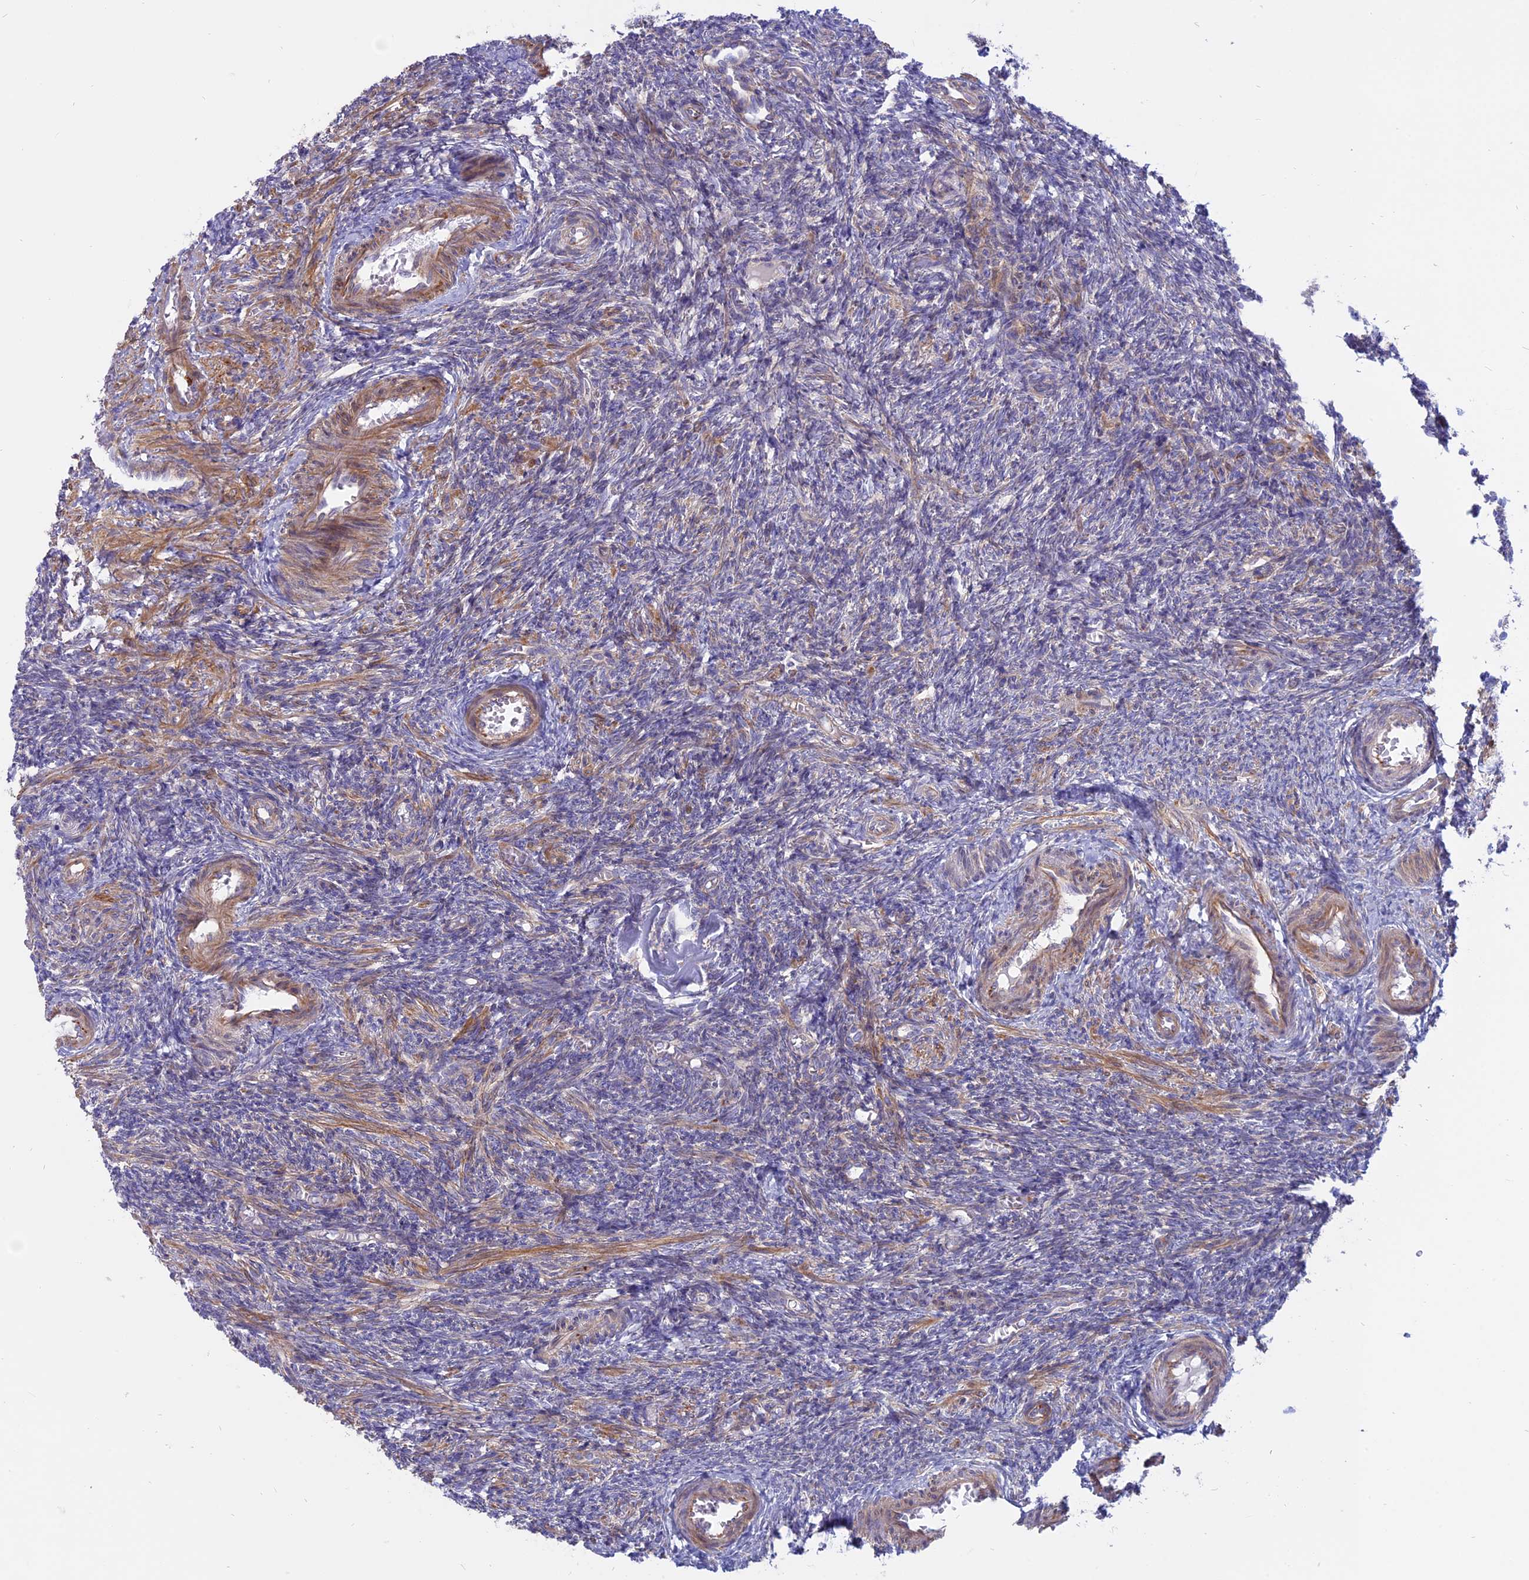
{"staining": {"intensity": "strong", "quantity": ">75%", "location": "cytoplasmic/membranous"}, "tissue": "ovary", "cell_type": "Follicle cells", "image_type": "normal", "snomed": [{"axis": "morphology", "description": "Normal tissue, NOS"}, {"axis": "topography", "description": "Ovary"}], "caption": "Brown immunohistochemical staining in unremarkable ovary demonstrates strong cytoplasmic/membranous staining in about >75% of follicle cells.", "gene": "MYO5B", "patient": {"sex": "female", "age": 27}}